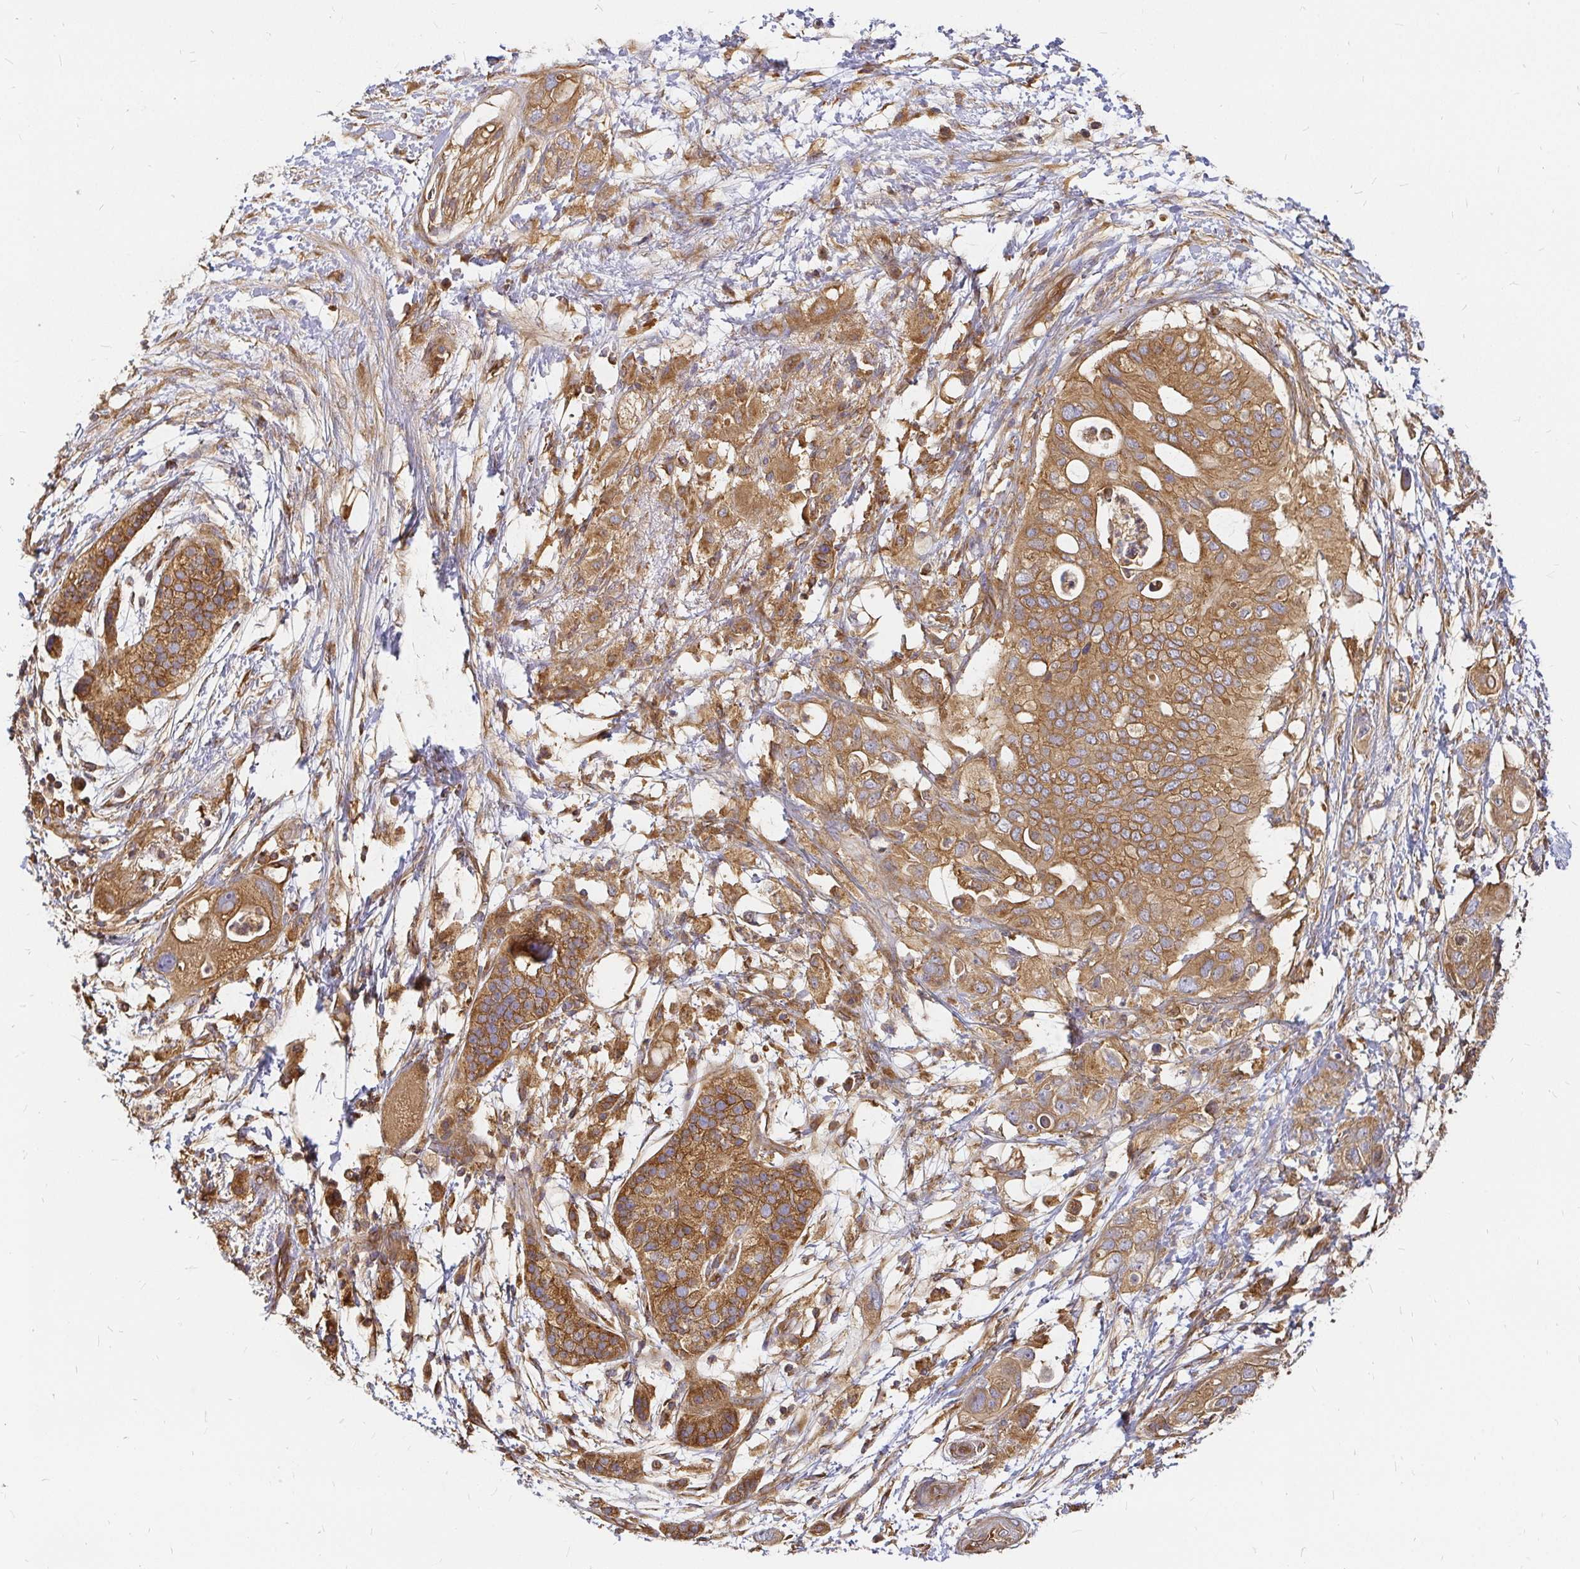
{"staining": {"intensity": "moderate", "quantity": ">75%", "location": "cytoplasmic/membranous"}, "tissue": "pancreatic cancer", "cell_type": "Tumor cells", "image_type": "cancer", "snomed": [{"axis": "morphology", "description": "Adenocarcinoma, NOS"}, {"axis": "topography", "description": "Pancreas"}], "caption": "Immunohistochemical staining of human pancreatic adenocarcinoma reveals medium levels of moderate cytoplasmic/membranous expression in approximately >75% of tumor cells.", "gene": "KIF5B", "patient": {"sex": "female", "age": 72}}